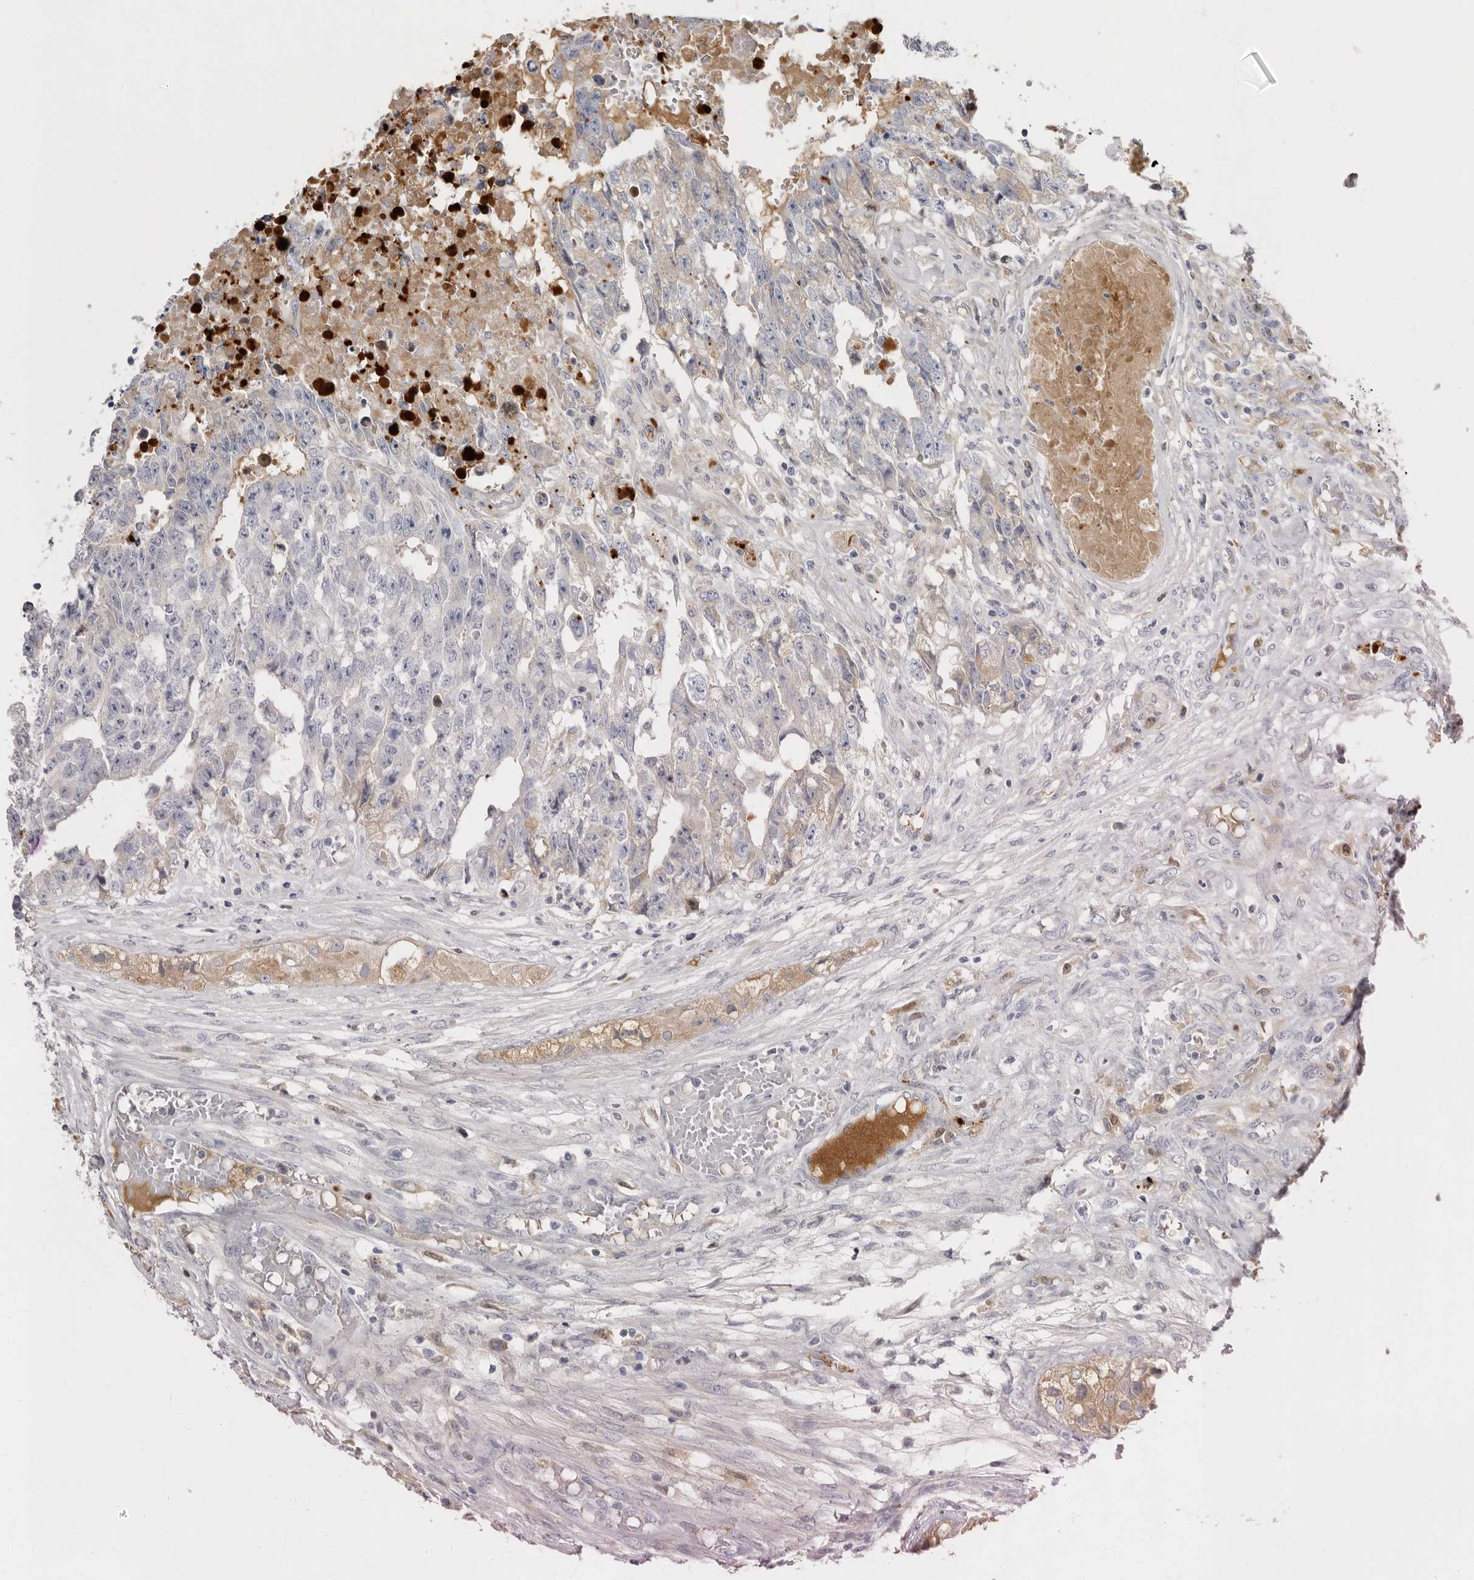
{"staining": {"intensity": "negative", "quantity": "none", "location": "none"}, "tissue": "testis cancer", "cell_type": "Tumor cells", "image_type": "cancer", "snomed": [{"axis": "morphology", "description": "Carcinoma, Embryonal, NOS"}, {"axis": "topography", "description": "Testis"}], "caption": "A photomicrograph of testis cancer (embryonal carcinoma) stained for a protein exhibits no brown staining in tumor cells.", "gene": "KLHL38", "patient": {"sex": "male", "age": 25}}